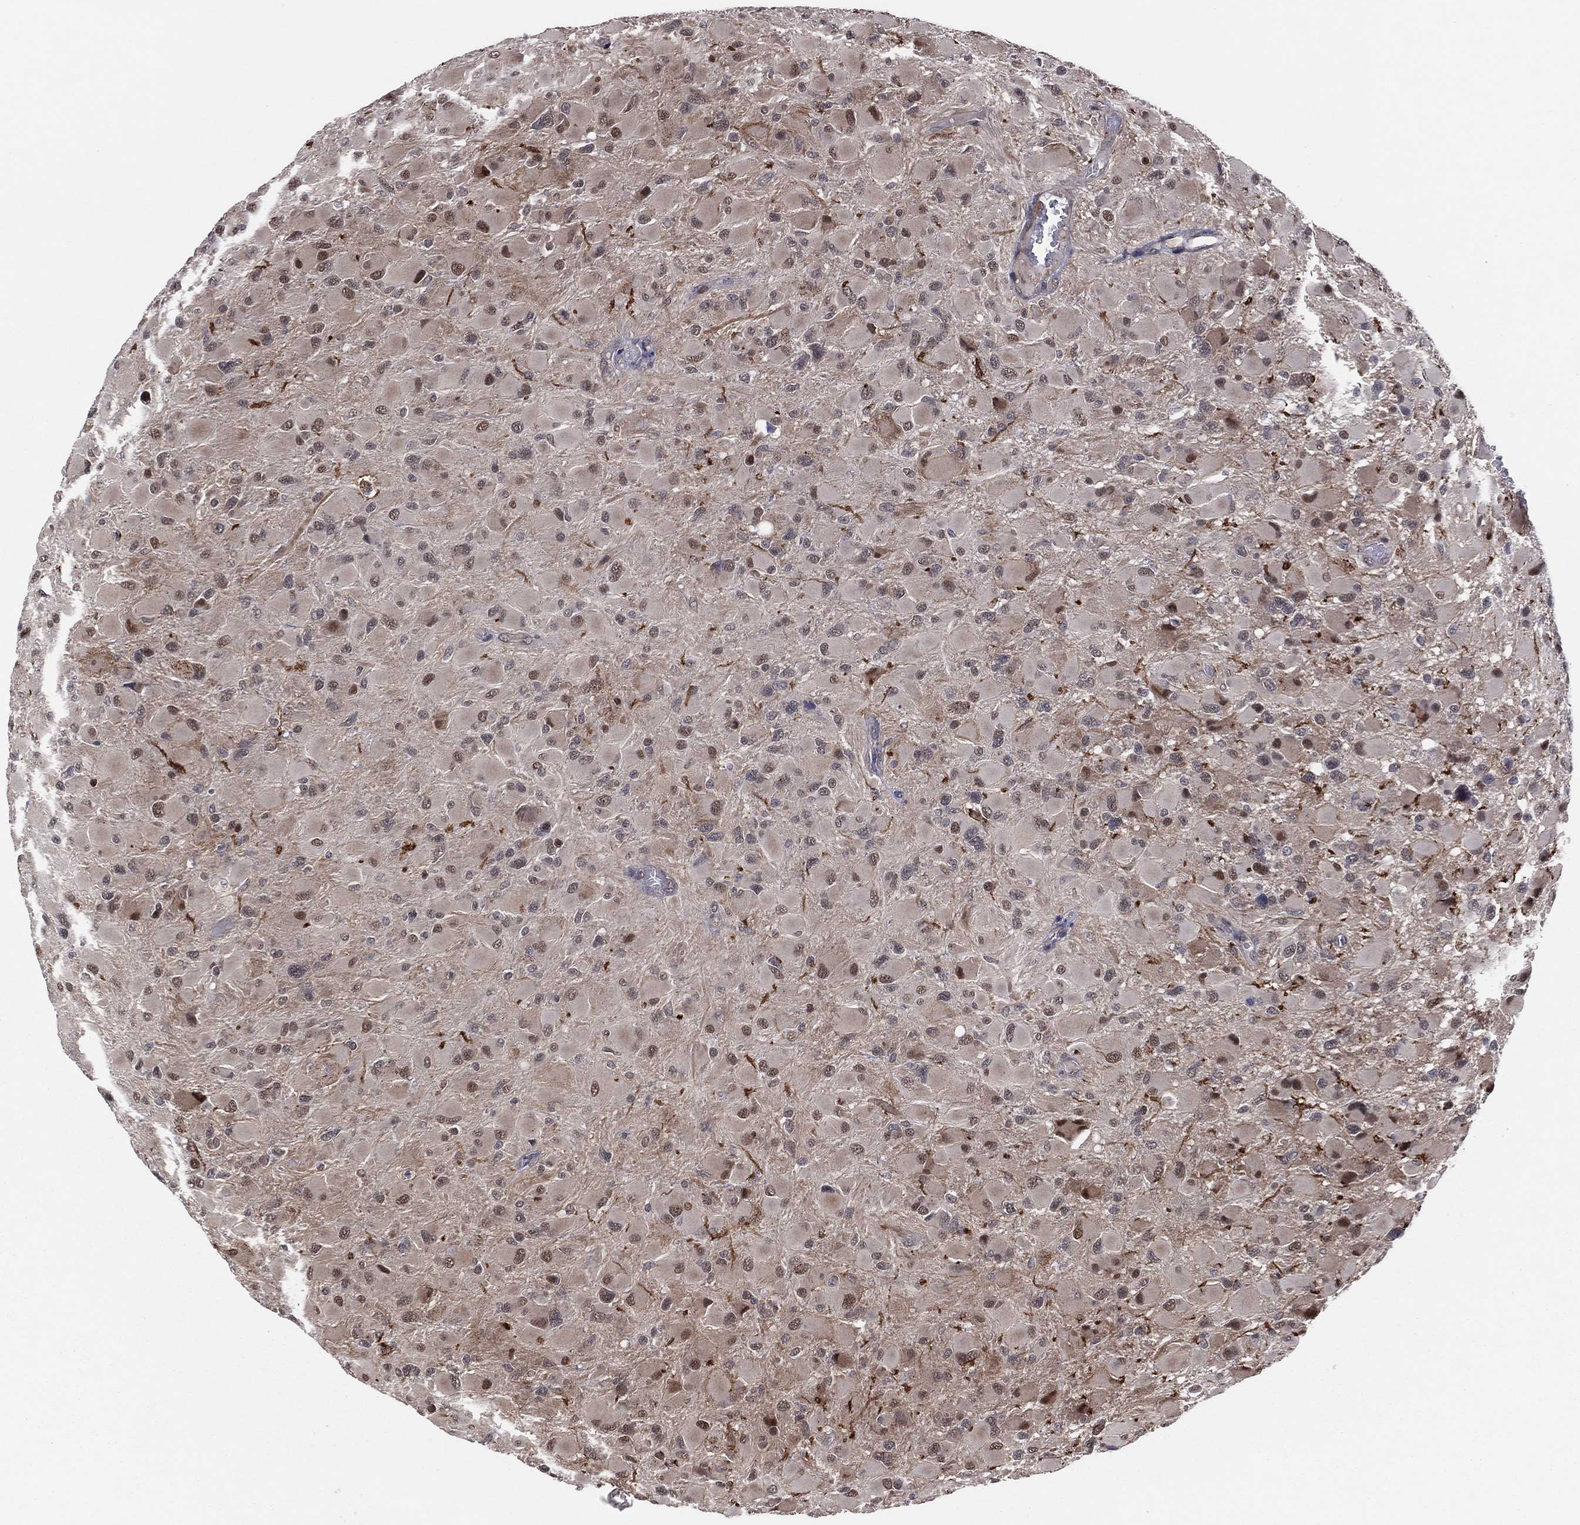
{"staining": {"intensity": "moderate", "quantity": "<25%", "location": "cytoplasmic/membranous,nuclear"}, "tissue": "glioma", "cell_type": "Tumor cells", "image_type": "cancer", "snomed": [{"axis": "morphology", "description": "Glioma, malignant, High grade"}, {"axis": "topography", "description": "Cerebral cortex"}], "caption": "Immunohistochemistry (IHC) (DAB (3,3'-diaminobenzidine)) staining of human glioma reveals moderate cytoplasmic/membranous and nuclear protein expression in about <25% of tumor cells.", "gene": "ICOSLG", "patient": {"sex": "female", "age": 36}}